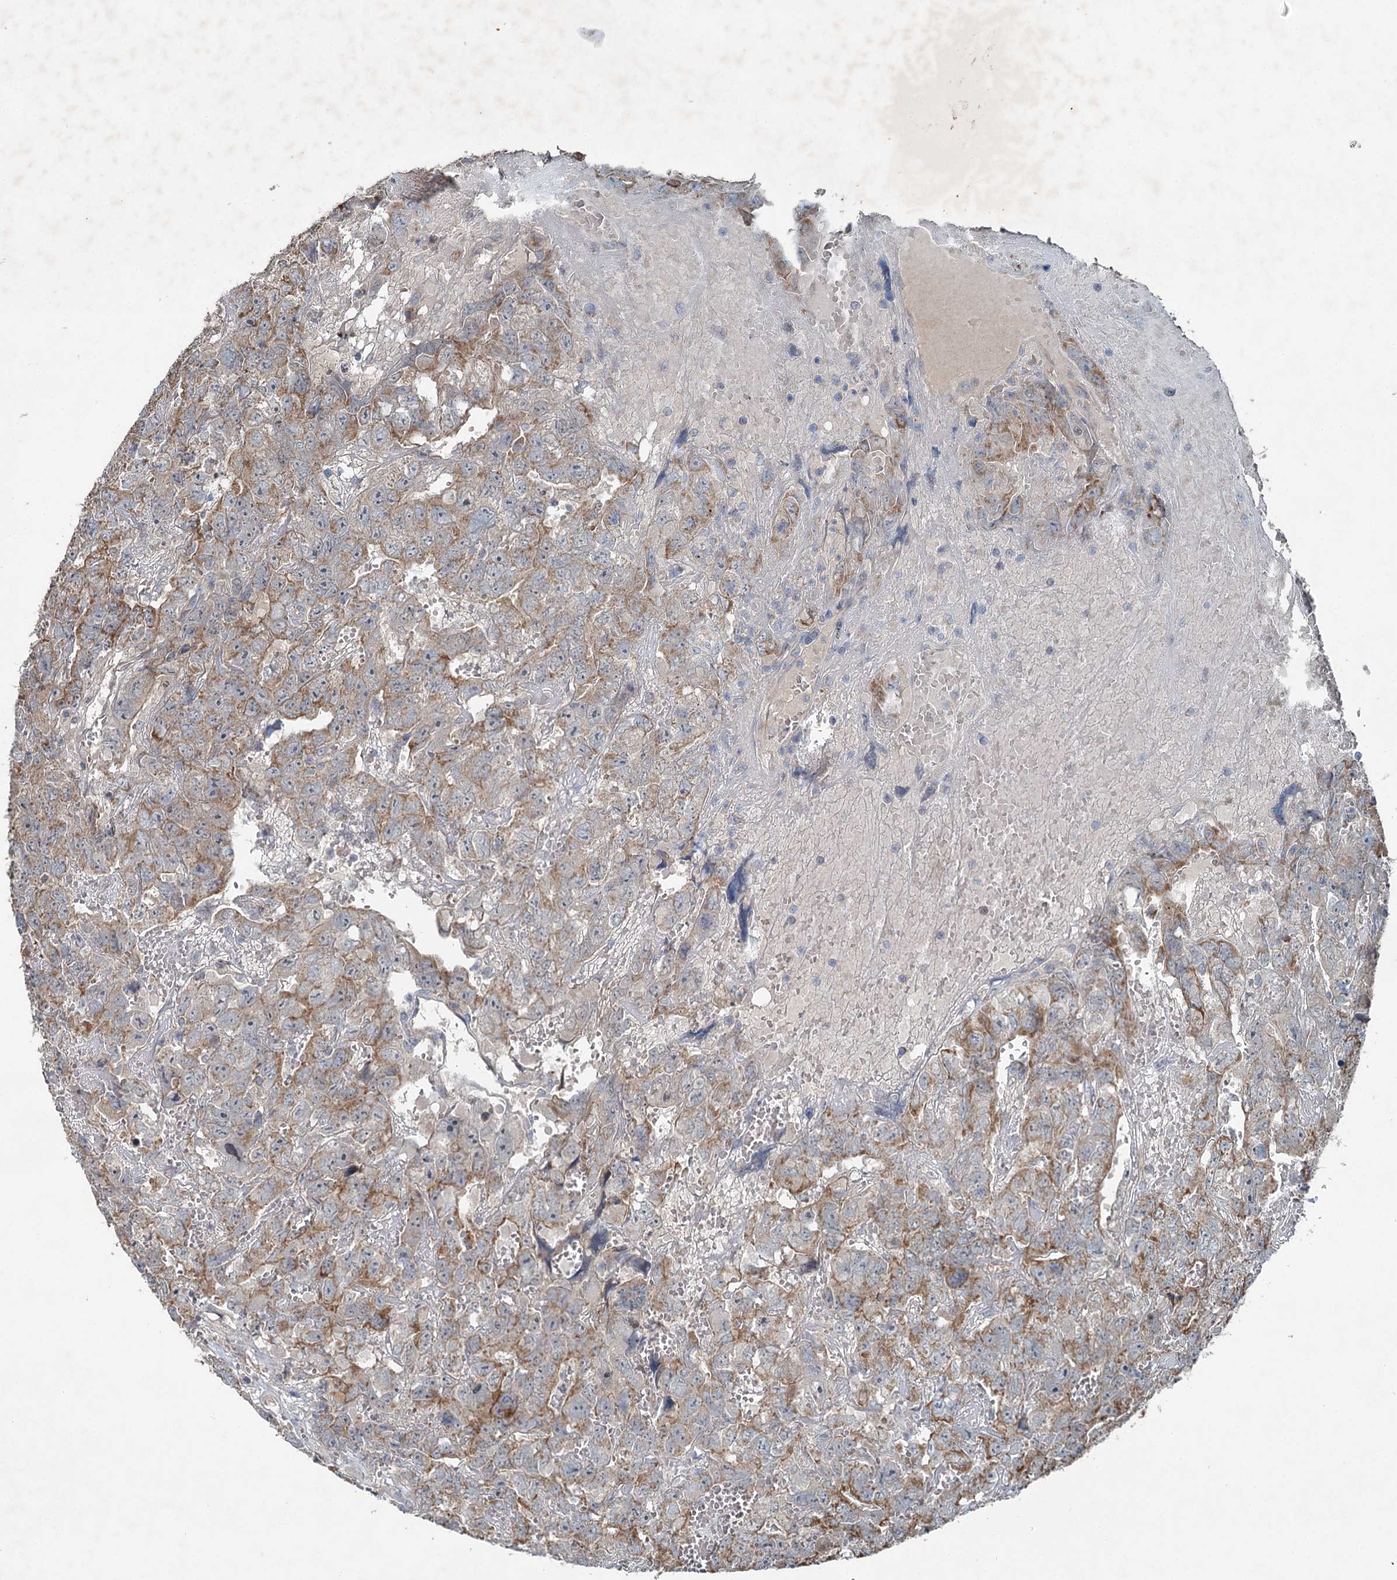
{"staining": {"intensity": "moderate", "quantity": ">75%", "location": "cytoplasmic/membranous"}, "tissue": "testis cancer", "cell_type": "Tumor cells", "image_type": "cancer", "snomed": [{"axis": "morphology", "description": "Carcinoma, Embryonal, NOS"}, {"axis": "topography", "description": "Testis"}], "caption": "Moderate cytoplasmic/membranous positivity for a protein is present in approximately >75% of tumor cells of testis cancer using immunohistochemistry (IHC).", "gene": "CHCHD5", "patient": {"sex": "male", "age": 45}}